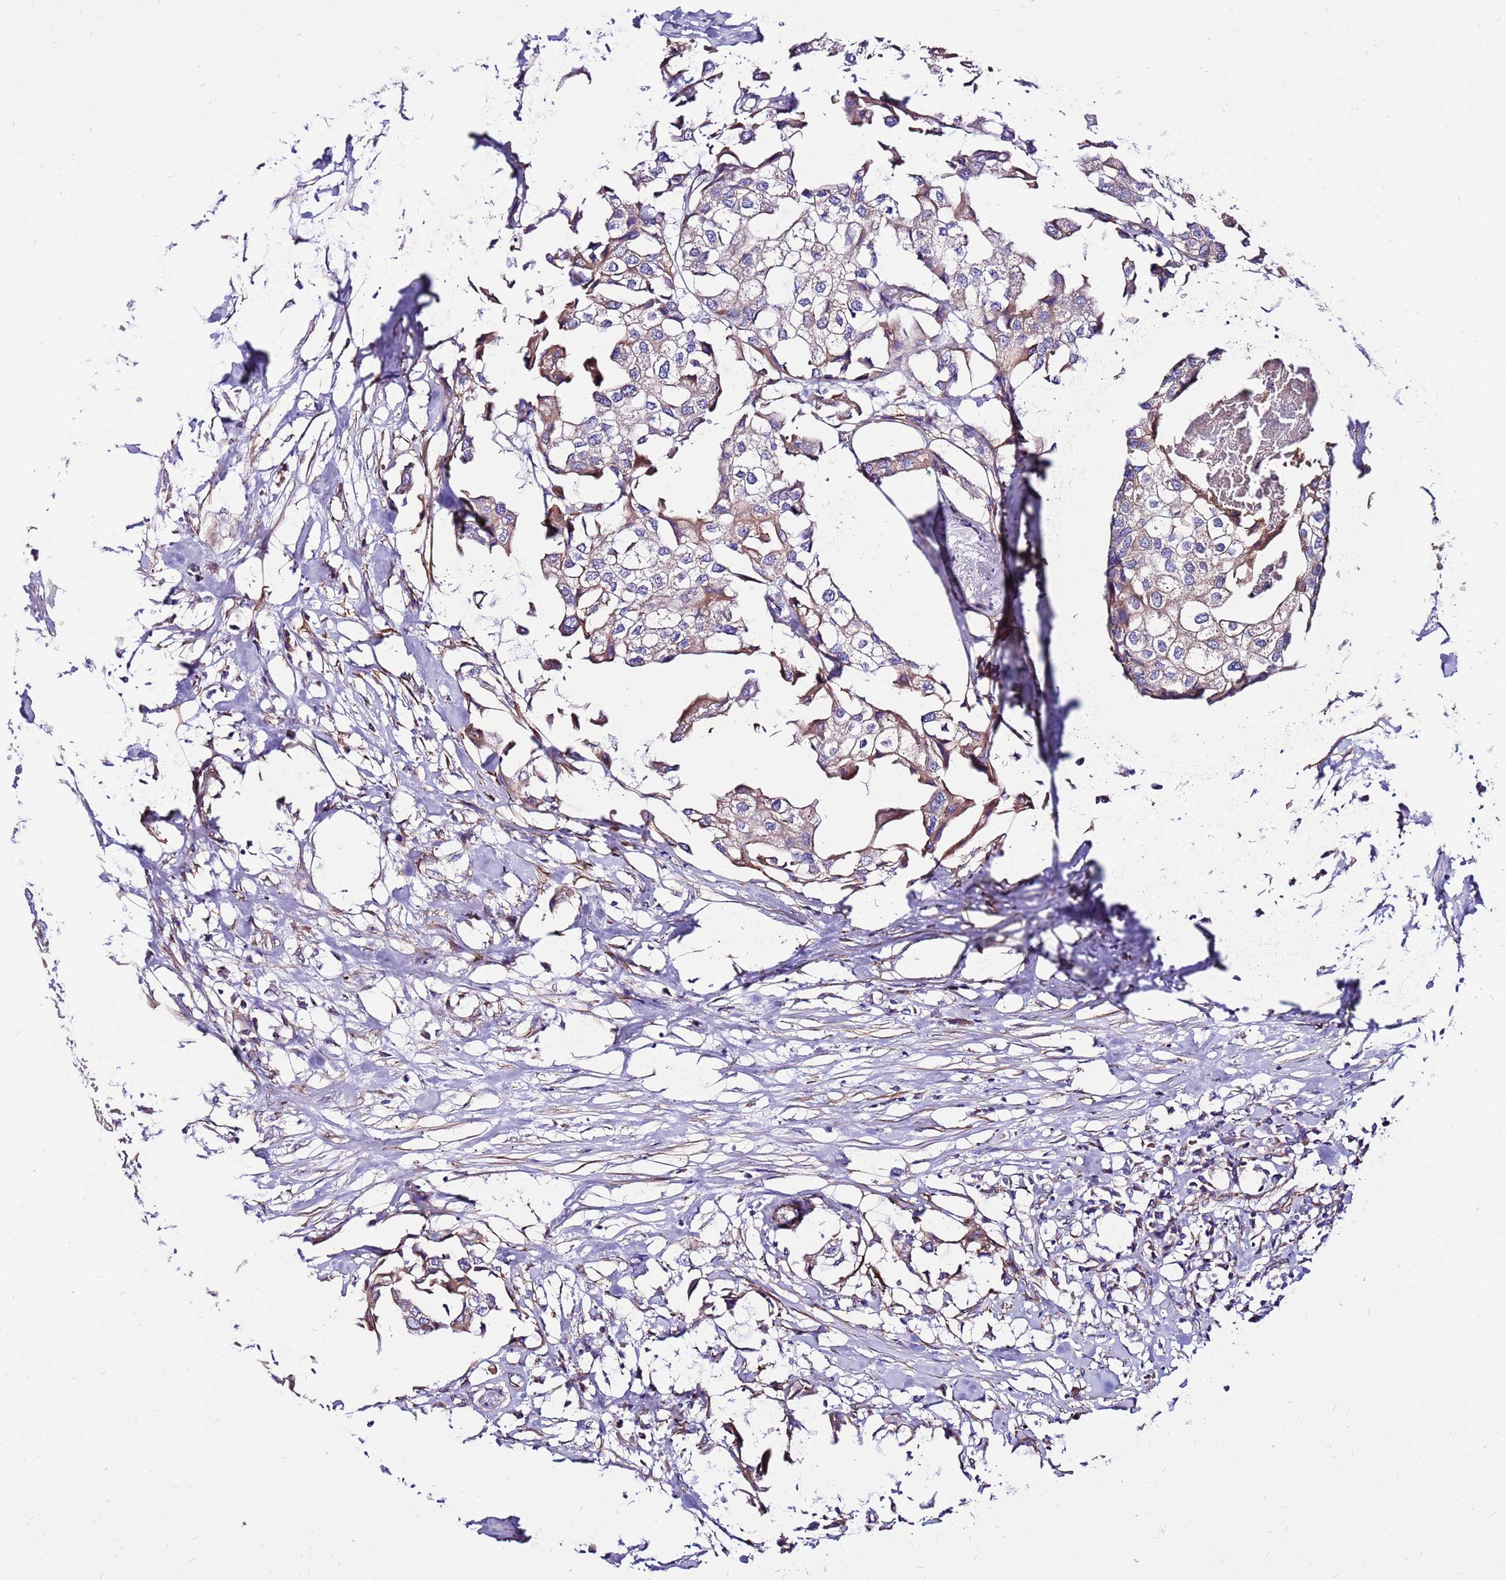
{"staining": {"intensity": "weak", "quantity": "25%-75%", "location": "cytoplasmic/membranous"}, "tissue": "urothelial cancer", "cell_type": "Tumor cells", "image_type": "cancer", "snomed": [{"axis": "morphology", "description": "Urothelial carcinoma, High grade"}, {"axis": "topography", "description": "Urinary bladder"}], "caption": "Protein expression analysis of human high-grade urothelial carcinoma reveals weak cytoplasmic/membranous positivity in about 25%-75% of tumor cells.", "gene": "EI24", "patient": {"sex": "male", "age": 64}}